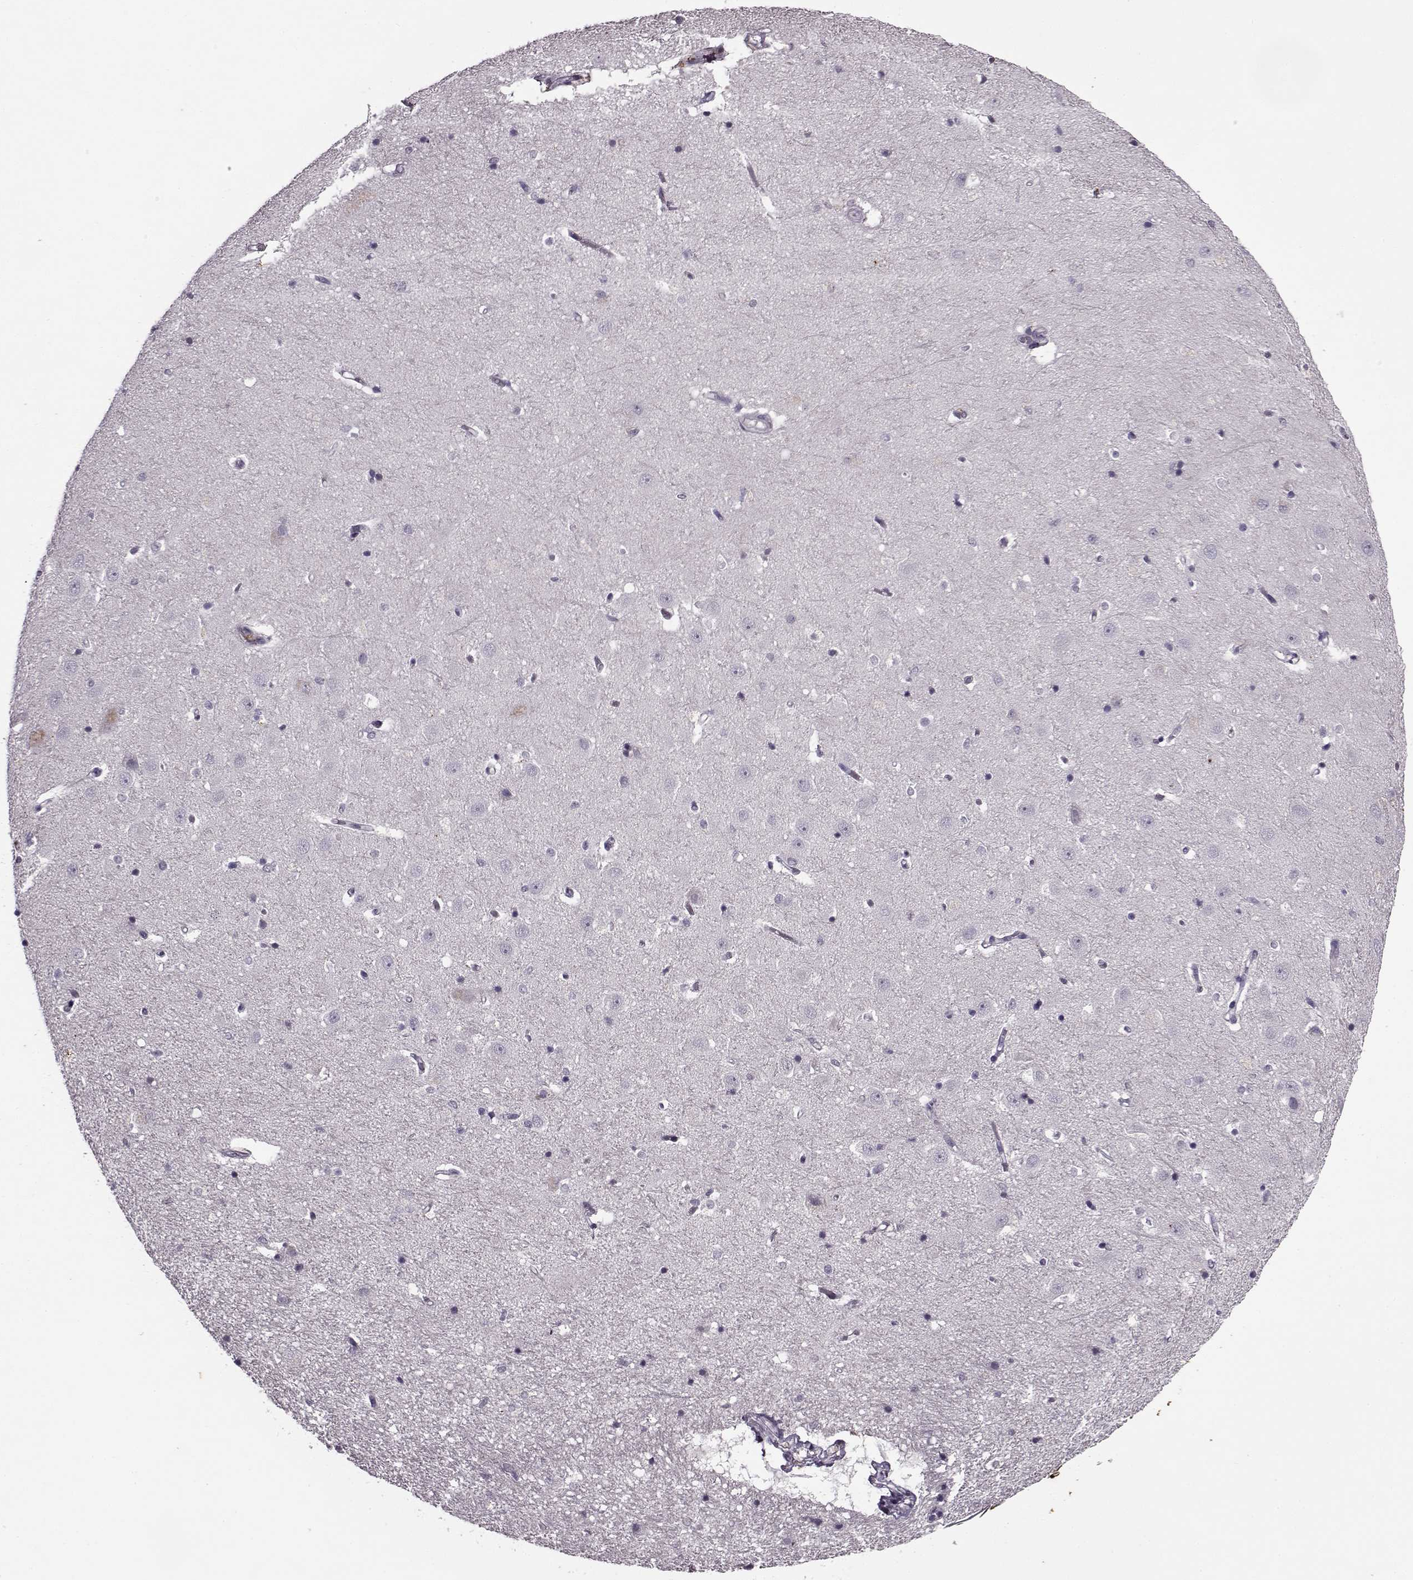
{"staining": {"intensity": "negative", "quantity": "none", "location": "none"}, "tissue": "hippocampus", "cell_type": "Glial cells", "image_type": "normal", "snomed": [{"axis": "morphology", "description": "Normal tissue, NOS"}, {"axis": "topography", "description": "Hippocampus"}], "caption": "An immunohistochemistry image of benign hippocampus is shown. There is no staining in glial cells of hippocampus.", "gene": "KRT9", "patient": {"sex": "male", "age": 44}}